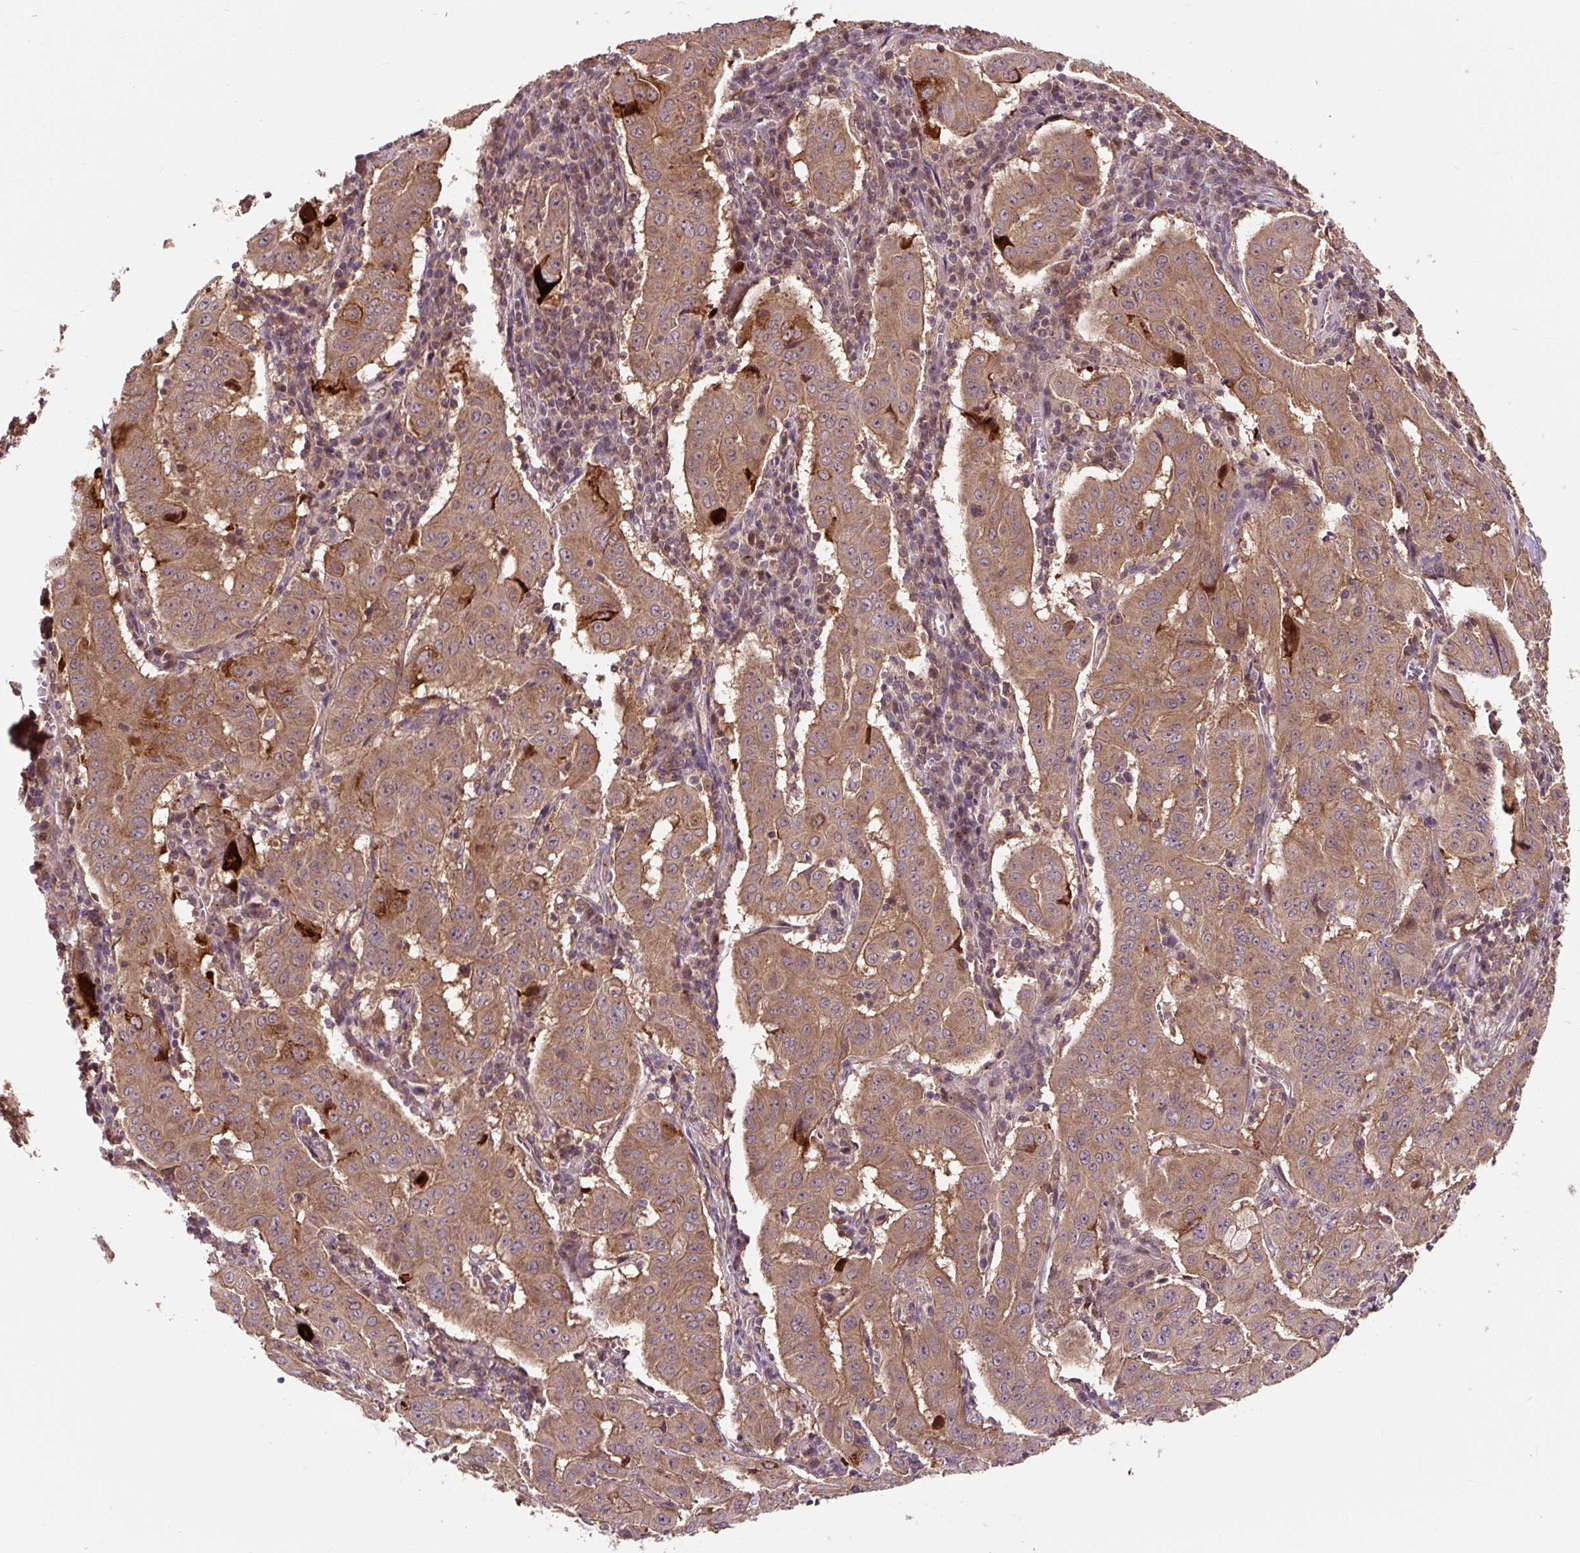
{"staining": {"intensity": "moderate", "quantity": ">75%", "location": "cytoplasmic/membranous"}, "tissue": "pancreatic cancer", "cell_type": "Tumor cells", "image_type": "cancer", "snomed": [{"axis": "morphology", "description": "Adenocarcinoma, NOS"}, {"axis": "topography", "description": "Pancreas"}], "caption": "Brown immunohistochemical staining in pancreatic cancer (adenocarcinoma) reveals moderate cytoplasmic/membranous staining in approximately >75% of tumor cells.", "gene": "MMS19", "patient": {"sex": "male", "age": 63}}